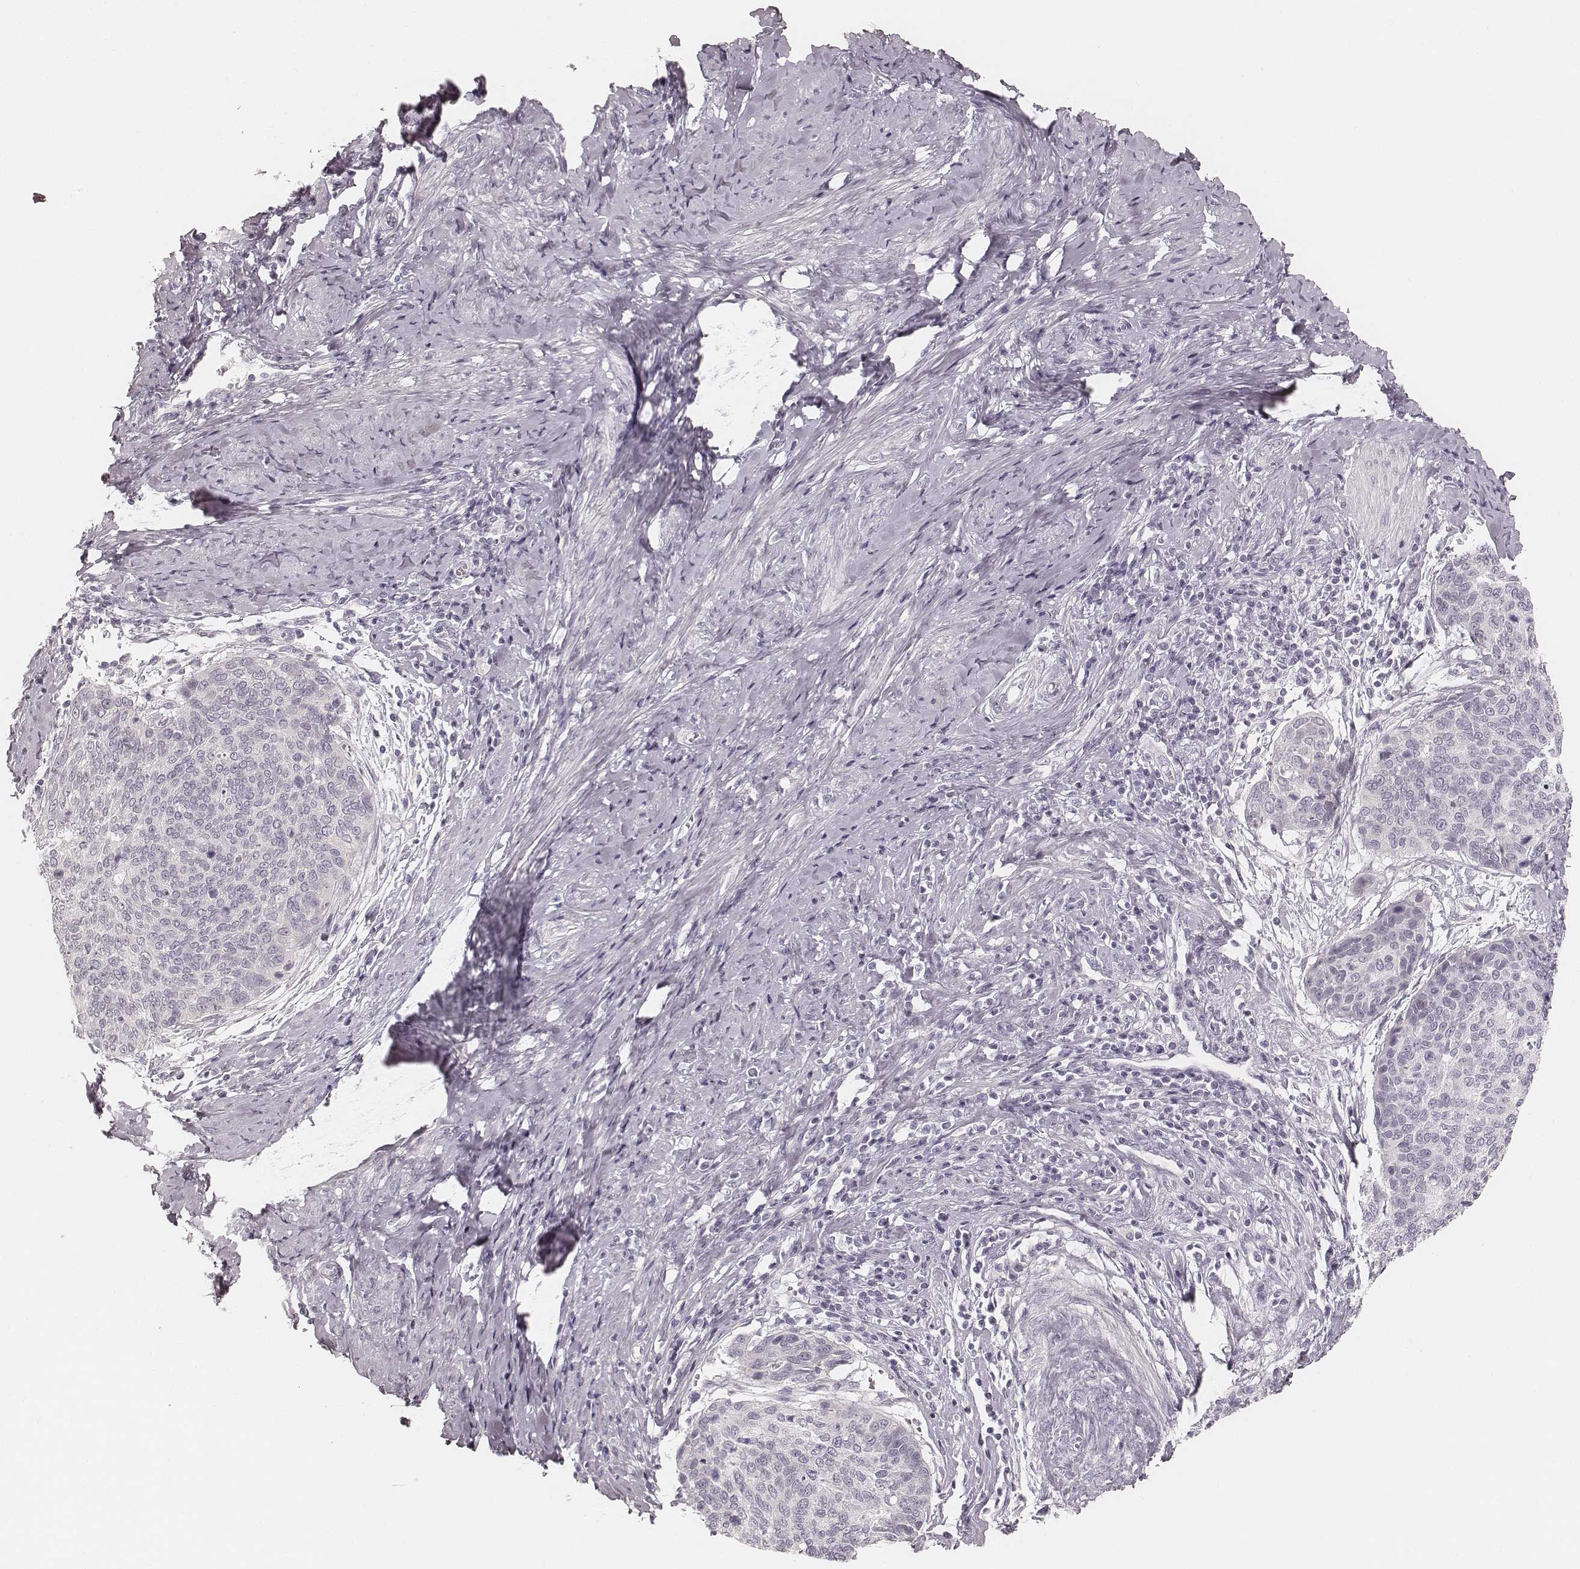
{"staining": {"intensity": "negative", "quantity": "none", "location": "none"}, "tissue": "cervical cancer", "cell_type": "Tumor cells", "image_type": "cancer", "snomed": [{"axis": "morphology", "description": "Squamous cell carcinoma, NOS"}, {"axis": "topography", "description": "Cervix"}], "caption": "An IHC image of squamous cell carcinoma (cervical) is shown. There is no staining in tumor cells of squamous cell carcinoma (cervical).", "gene": "HNF4G", "patient": {"sex": "female", "age": 69}}